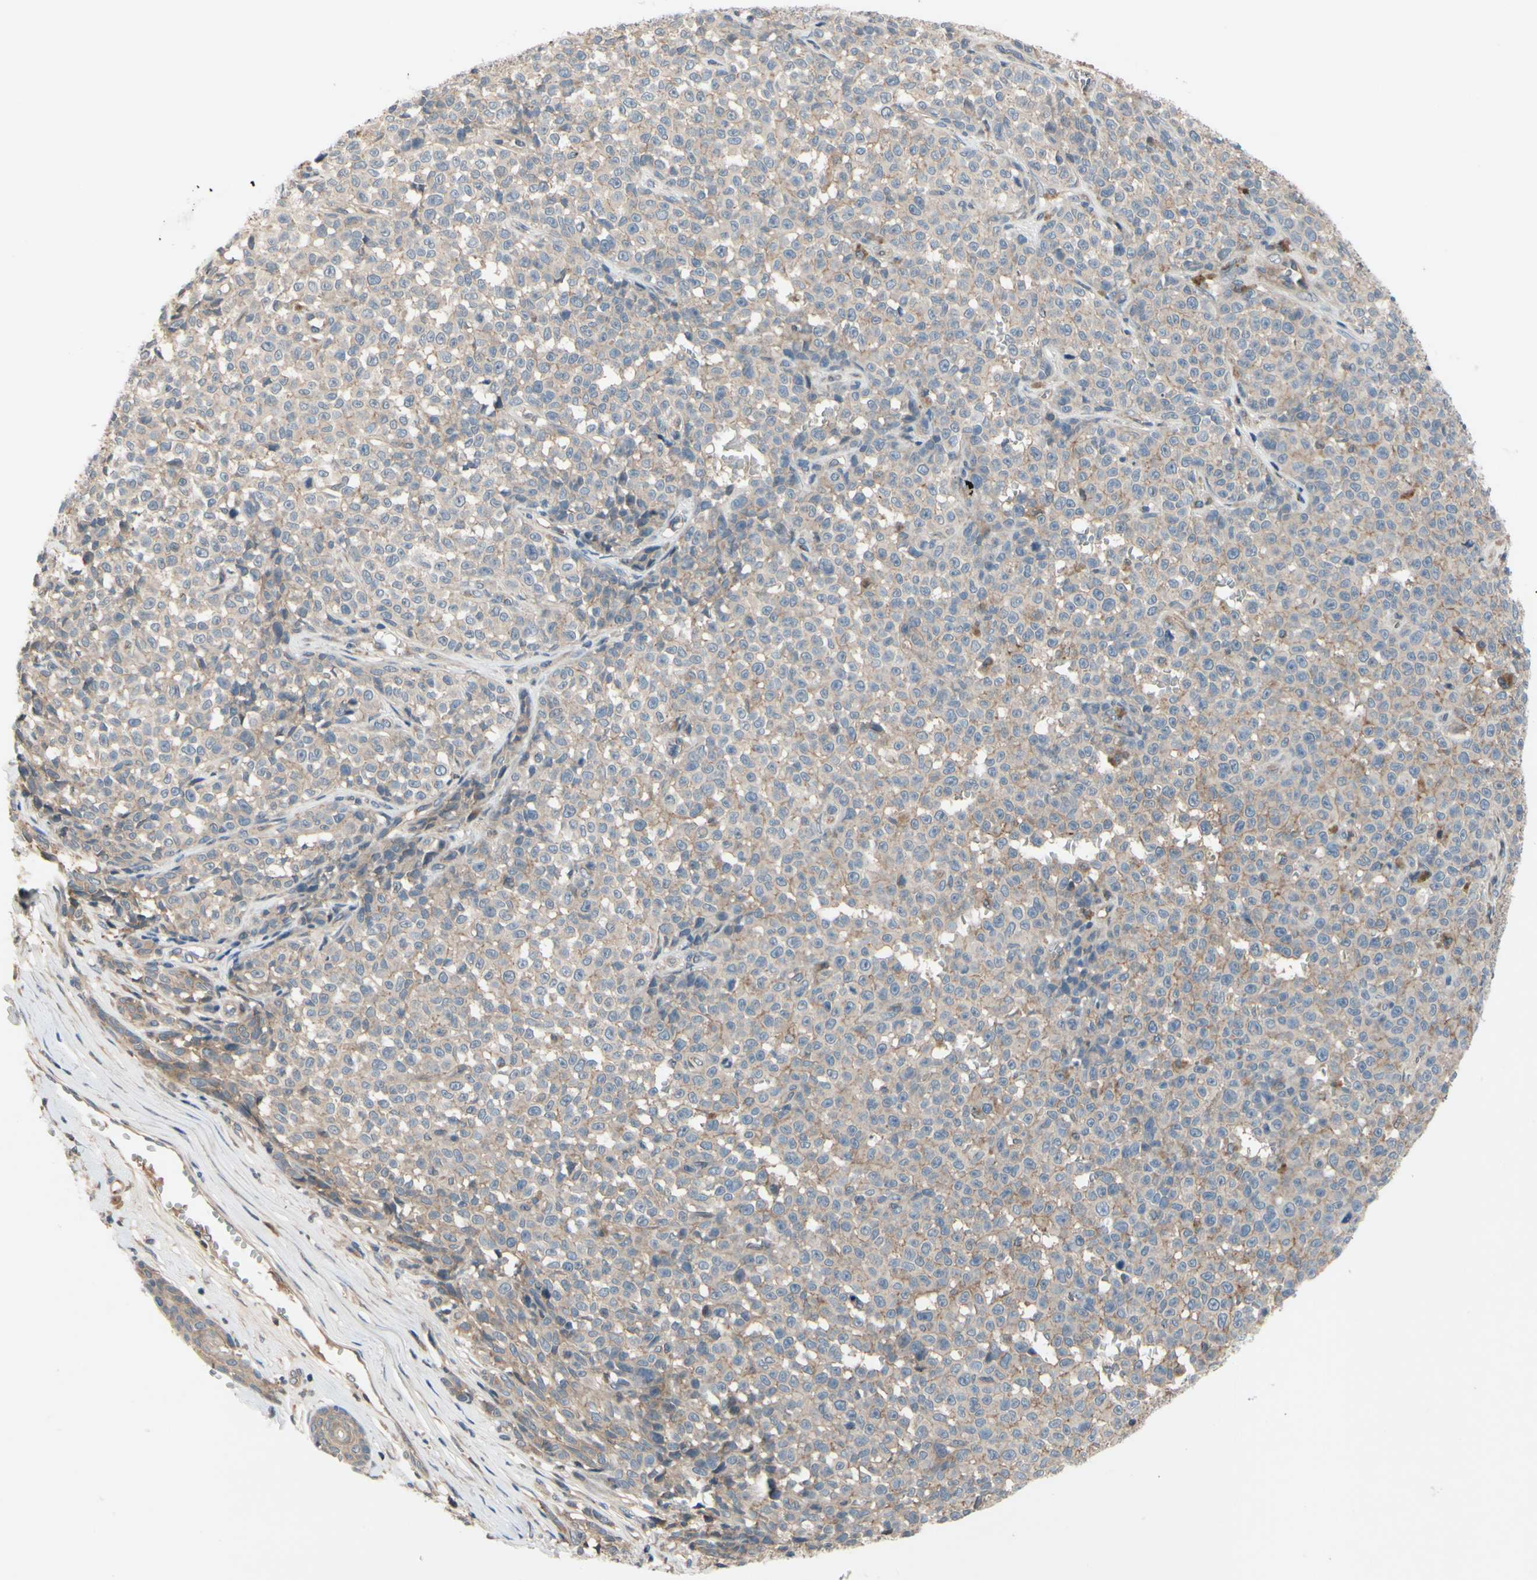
{"staining": {"intensity": "weak", "quantity": "25%-75%", "location": "cytoplasmic/membranous"}, "tissue": "melanoma", "cell_type": "Tumor cells", "image_type": "cancer", "snomed": [{"axis": "morphology", "description": "Malignant melanoma, NOS"}, {"axis": "topography", "description": "Skin"}], "caption": "Melanoma stained with DAB (3,3'-diaminobenzidine) immunohistochemistry (IHC) reveals low levels of weak cytoplasmic/membranous staining in about 25%-75% of tumor cells. Using DAB (3,3'-diaminobenzidine) (brown) and hematoxylin (blue) stains, captured at high magnification using brightfield microscopy.", "gene": "ICAM5", "patient": {"sex": "female", "age": 82}}